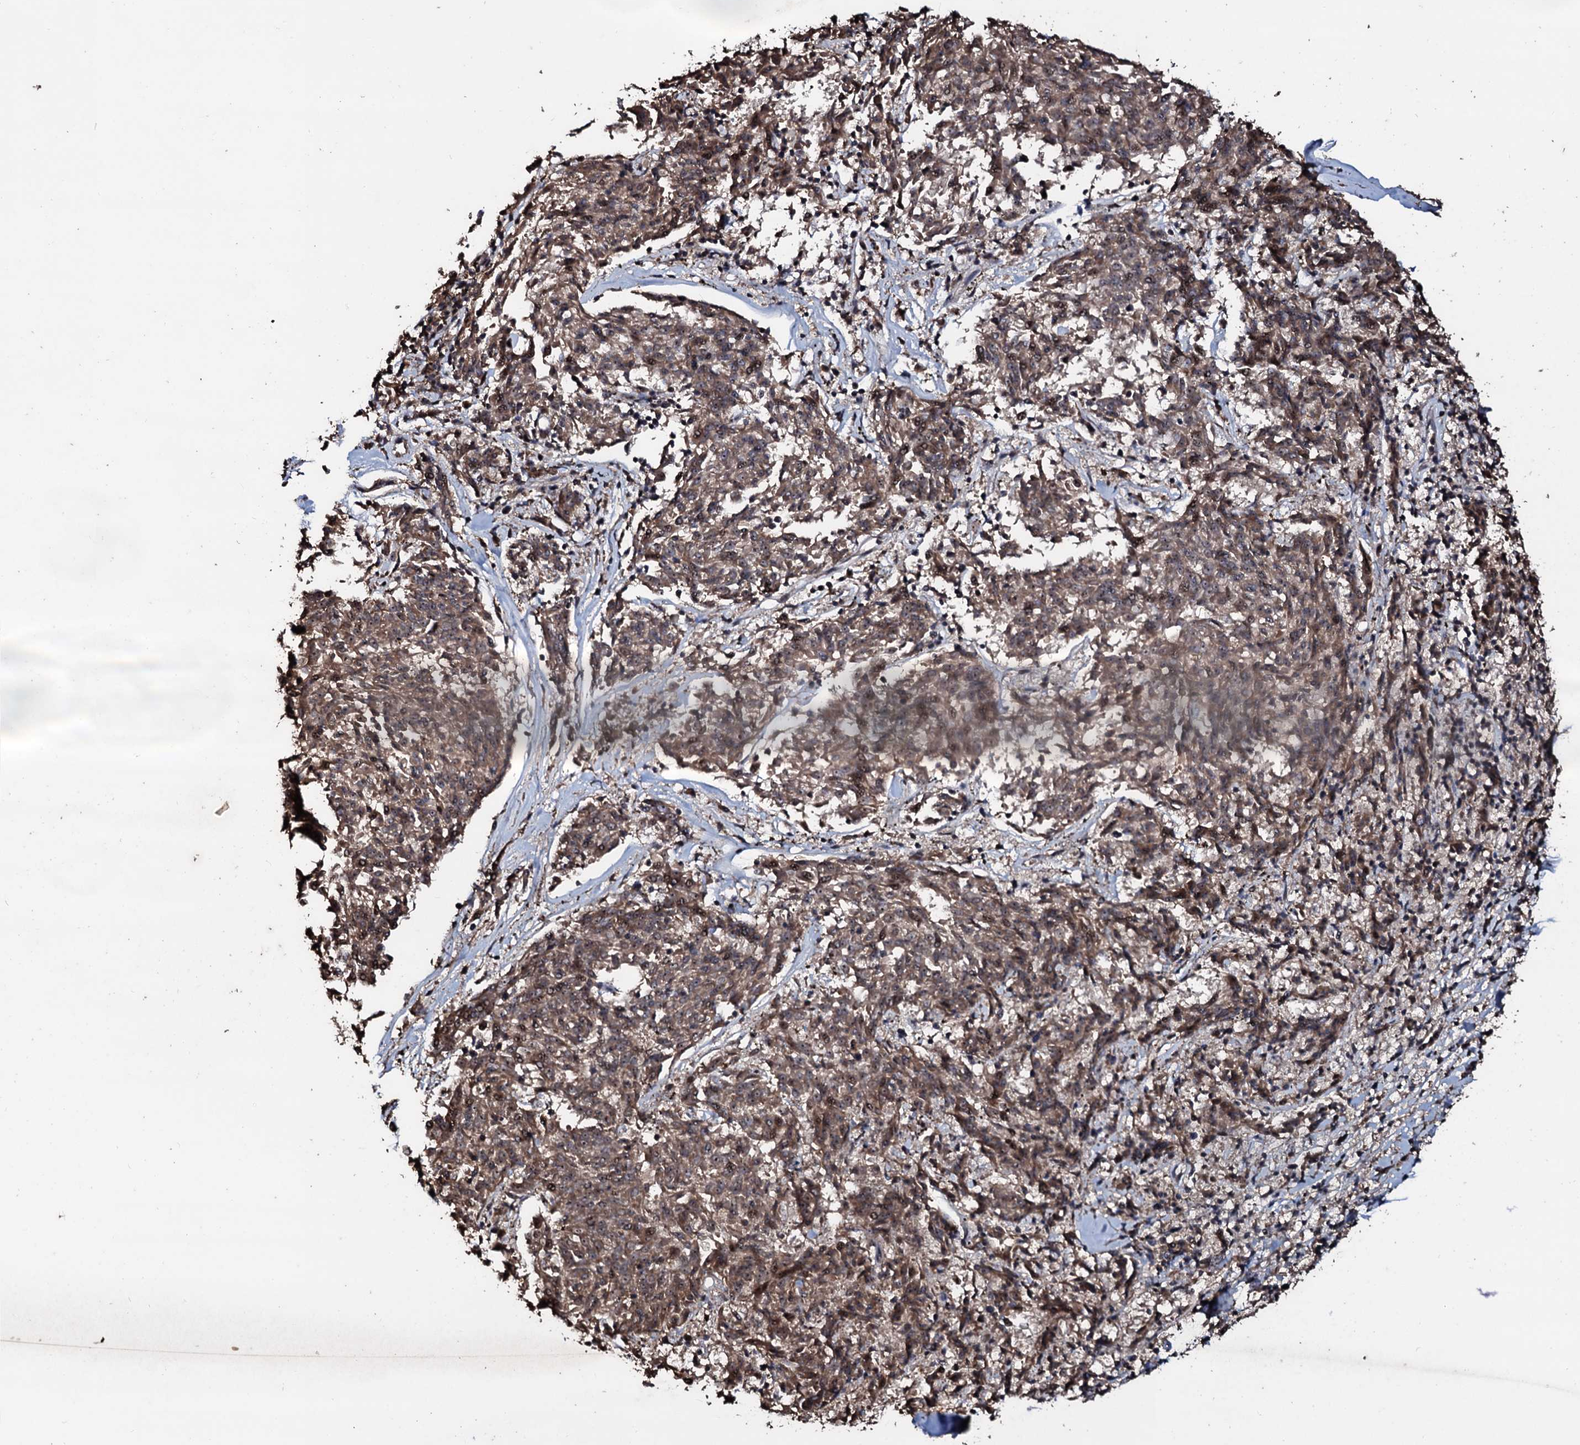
{"staining": {"intensity": "moderate", "quantity": ">75%", "location": "cytoplasmic/membranous,nuclear"}, "tissue": "melanoma", "cell_type": "Tumor cells", "image_type": "cancer", "snomed": [{"axis": "morphology", "description": "Malignant melanoma, NOS"}, {"axis": "topography", "description": "Skin"}], "caption": "Immunohistochemical staining of human melanoma reveals moderate cytoplasmic/membranous and nuclear protein expression in approximately >75% of tumor cells.", "gene": "SUPT7L", "patient": {"sex": "female", "age": 72}}